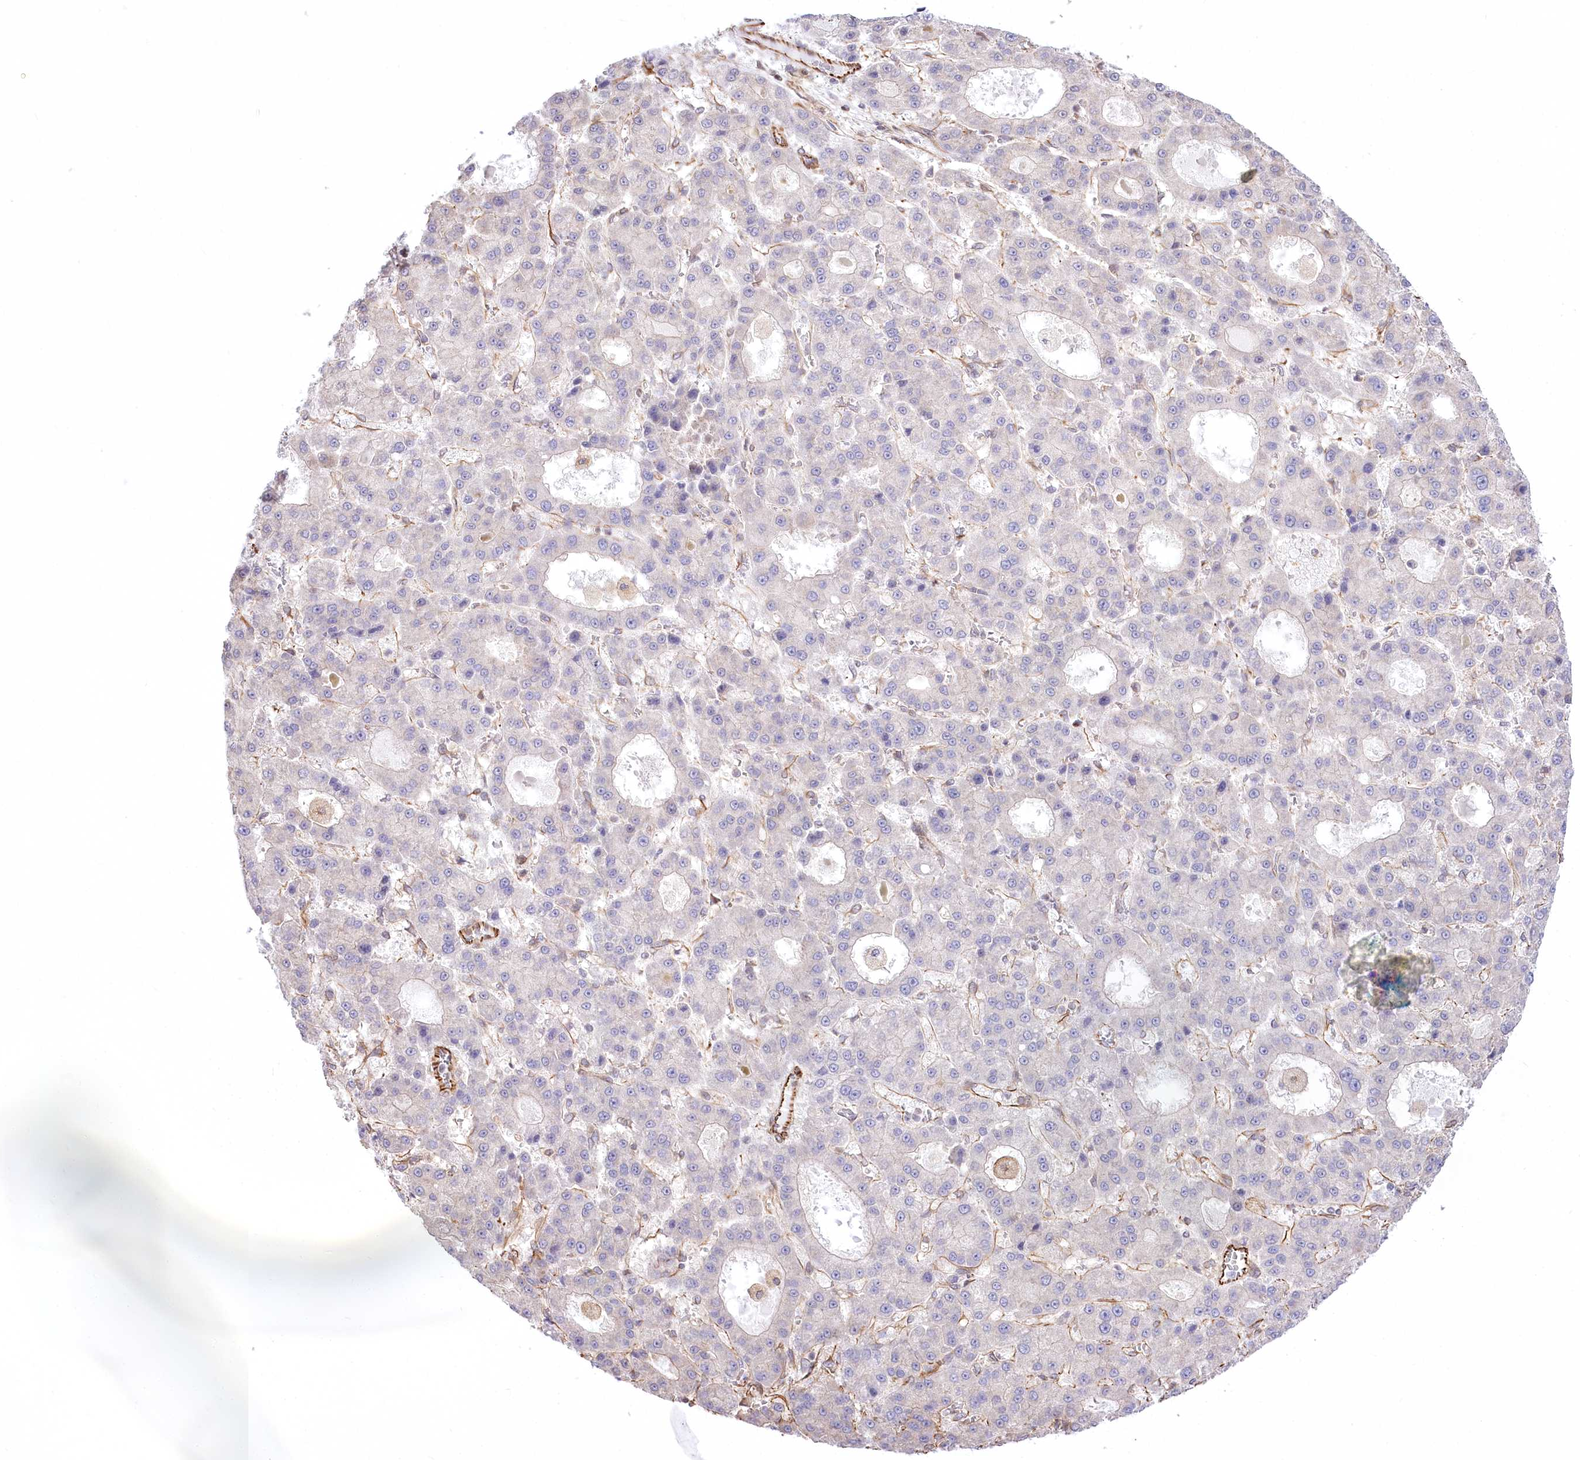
{"staining": {"intensity": "negative", "quantity": "none", "location": "none"}, "tissue": "liver cancer", "cell_type": "Tumor cells", "image_type": "cancer", "snomed": [{"axis": "morphology", "description": "Carcinoma, Hepatocellular, NOS"}, {"axis": "topography", "description": "Liver"}], "caption": "Tumor cells are negative for protein expression in human liver cancer.", "gene": "TTC1", "patient": {"sex": "male", "age": 70}}